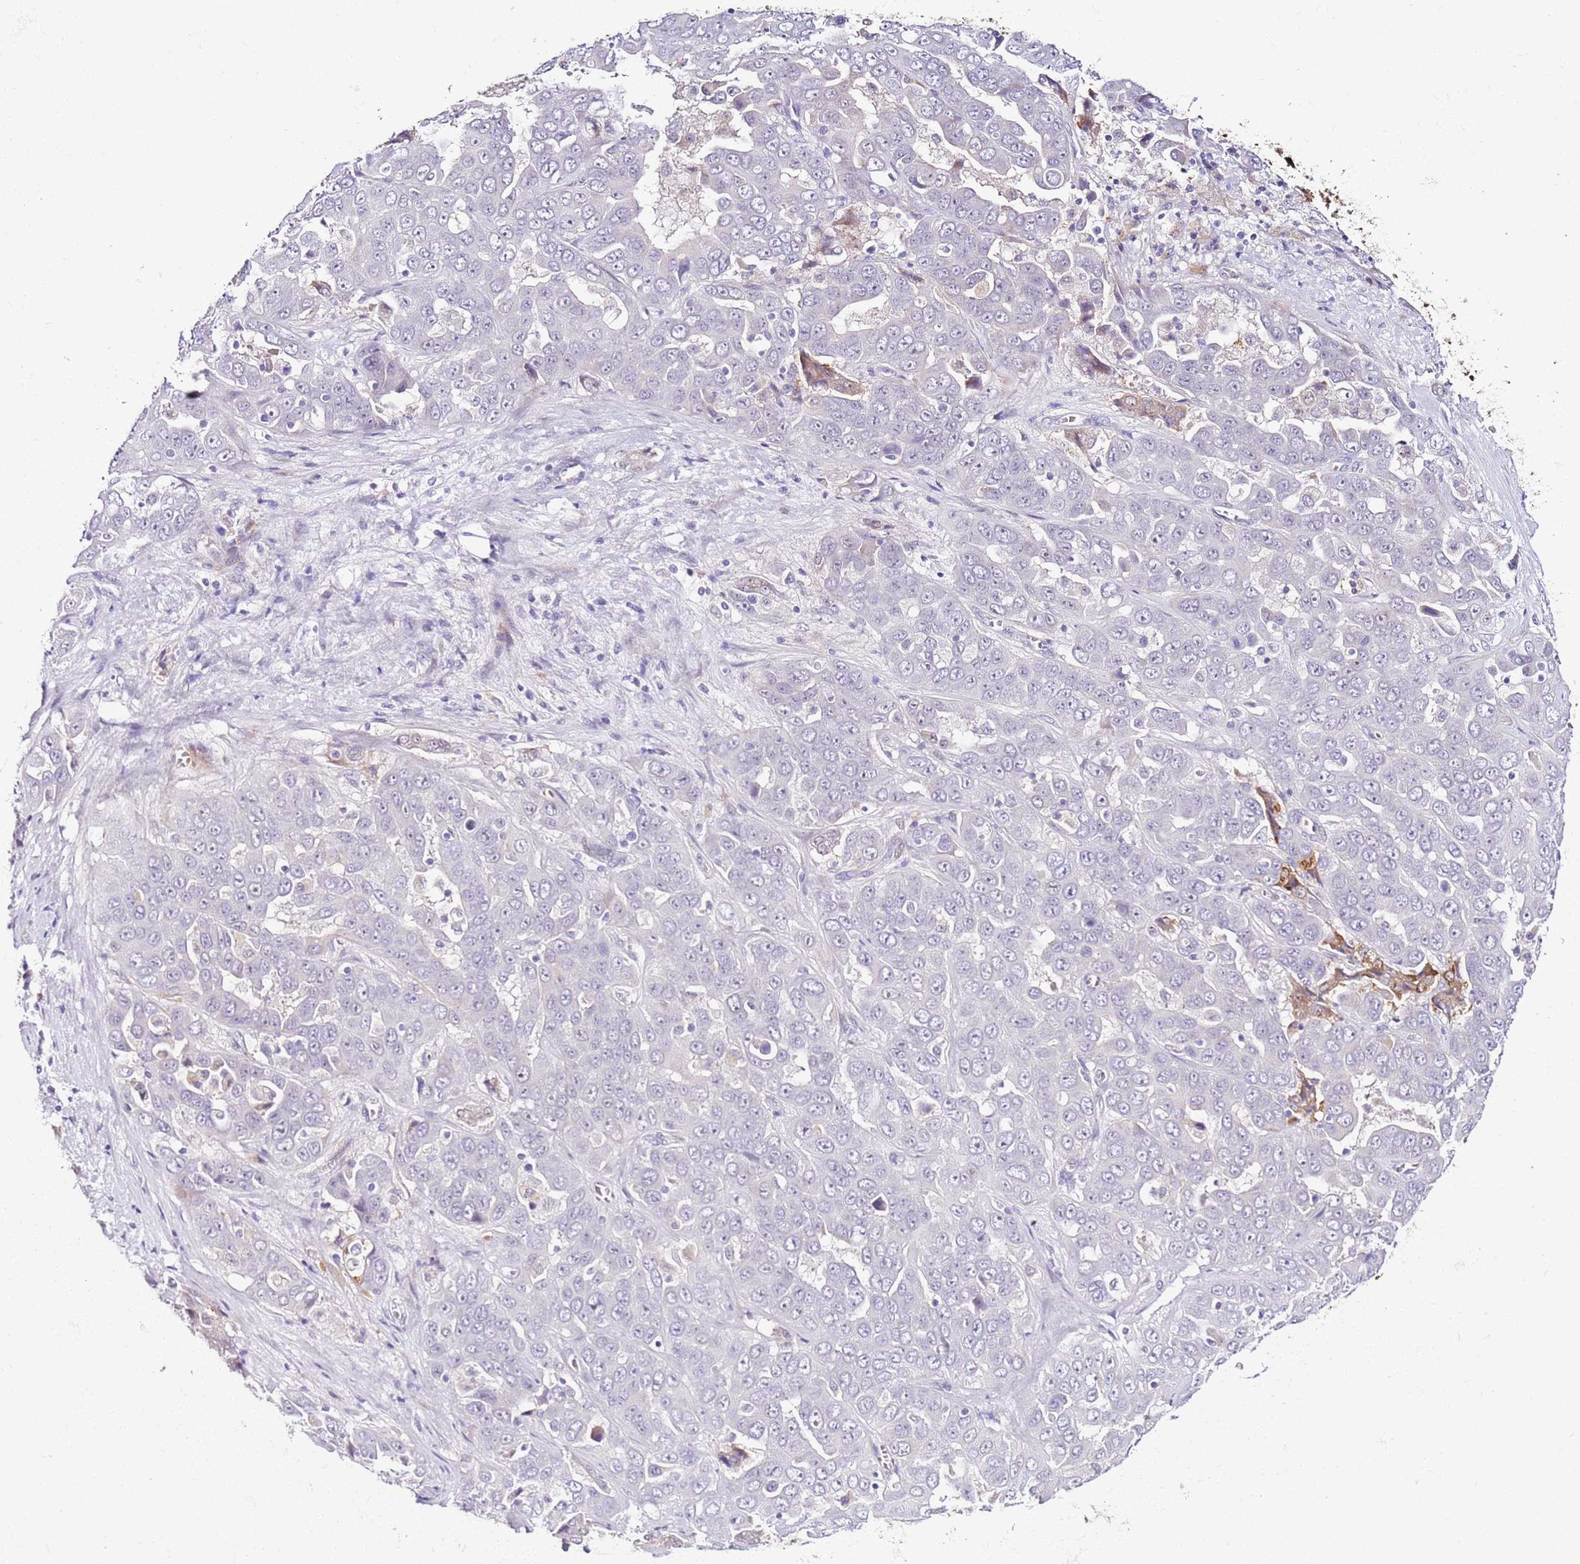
{"staining": {"intensity": "negative", "quantity": "none", "location": "none"}, "tissue": "liver cancer", "cell_type": "Tumor cells", "image_type": "cancer", "snomed": [{"axis": "morphology", "description": "Cholangiocarcinoma"}, {"axis": "topography", "description": "Liver"}], "caption": "IHC of human liver cancer (cholangiocarcinoma) displays no positivity in tumor cells. (Stains: DAB (3,3'-diaminobenzidine) immunohistochemistry with hematoxylin counter stain, Microscopy: brightfield microscopy at high magnification).", "gene": "HGD", "patient": {"sex": "female", "age": 52}}